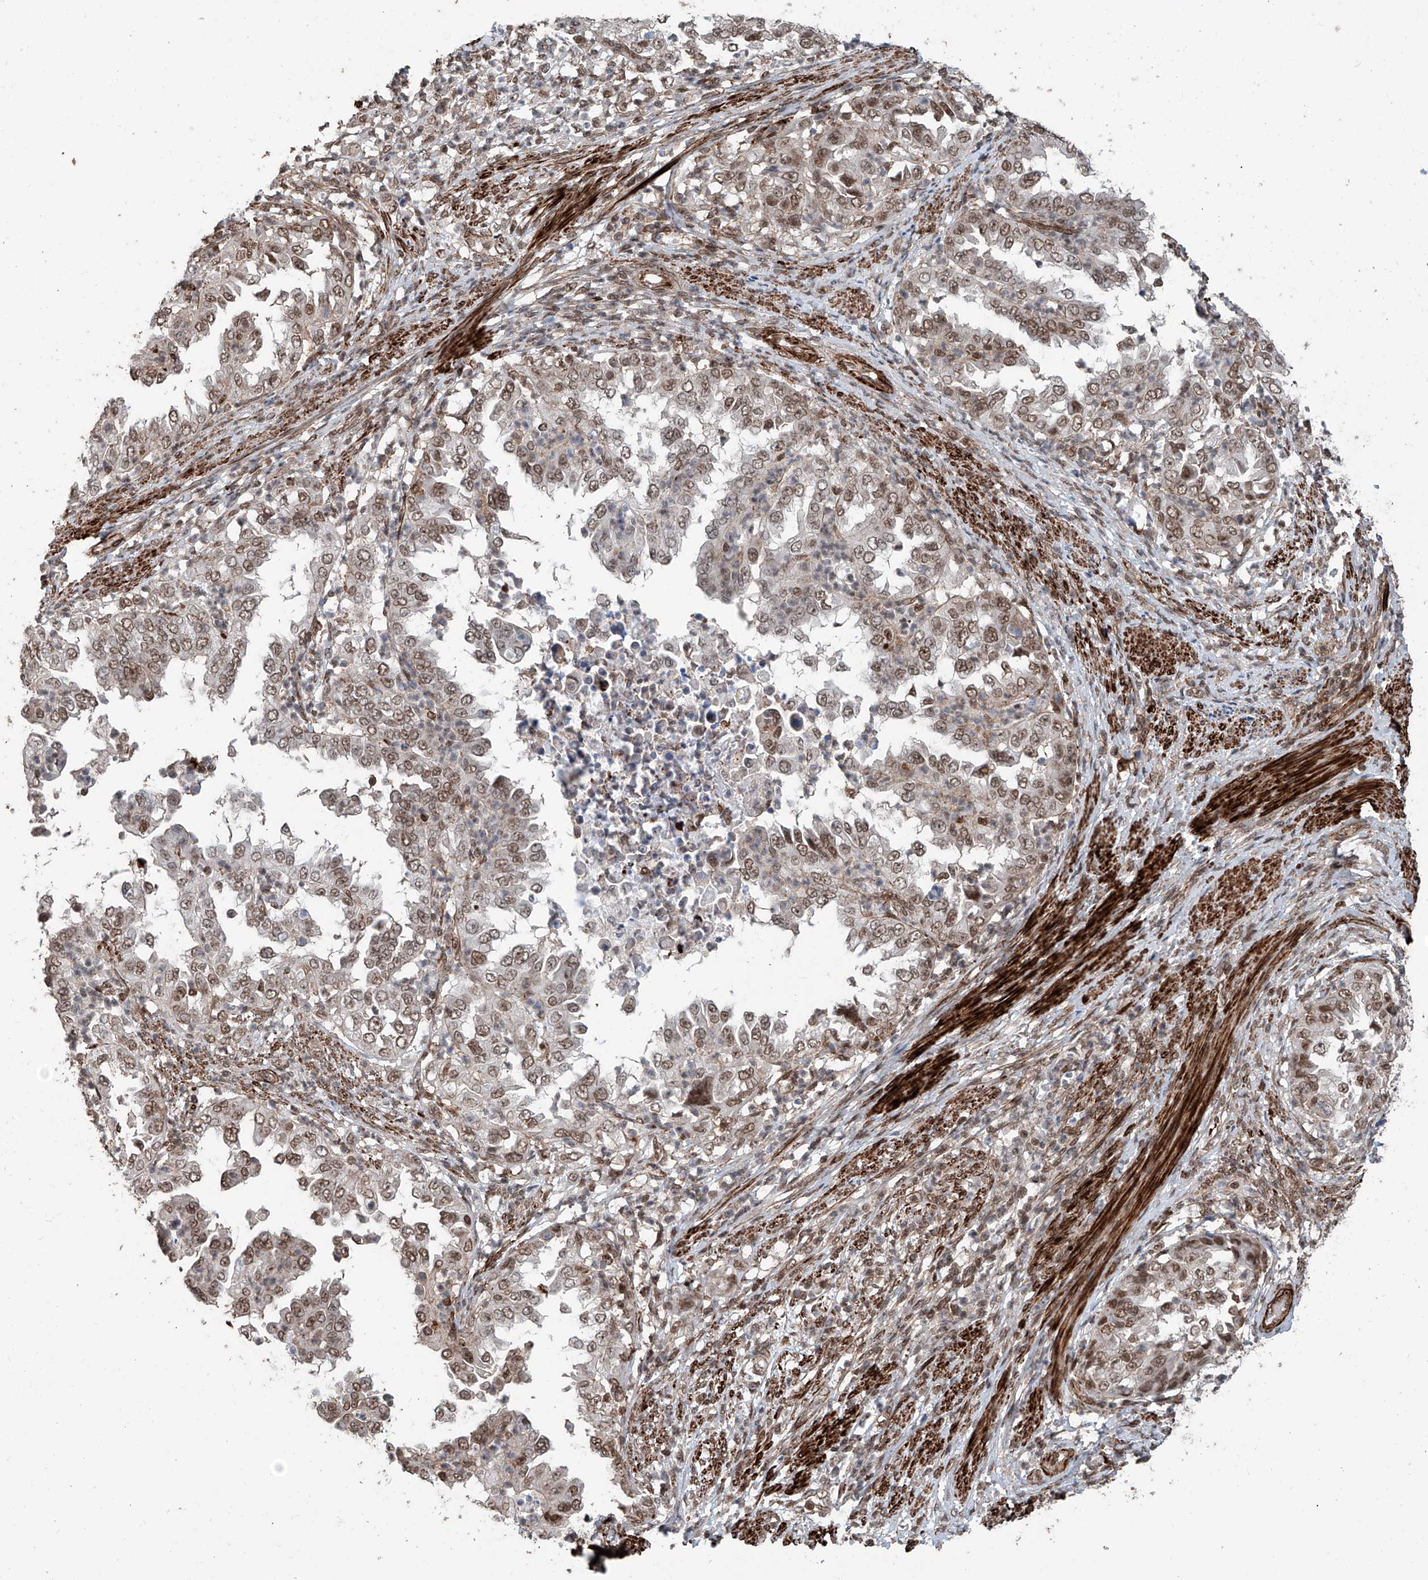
{"staining": {"intensity": "moderate", "quantity": ">75%", "location": "nuclear"}, "tissue": "endometrial cancer", "cell_type": "Tumor cells", "image_type": "cancer", "snomed": [{"axis": "morphology", "description": "Adenocarcinoma, NOS"}, {"axis": "topography", "description": "Endometrium"}], "caption": "Endometrial cancer tissue demonstrates moderate nuclear positivity in approximately >75% of tumor cells", "gene": "SDE2", "patient": {"sex": "female", "age": 85}}